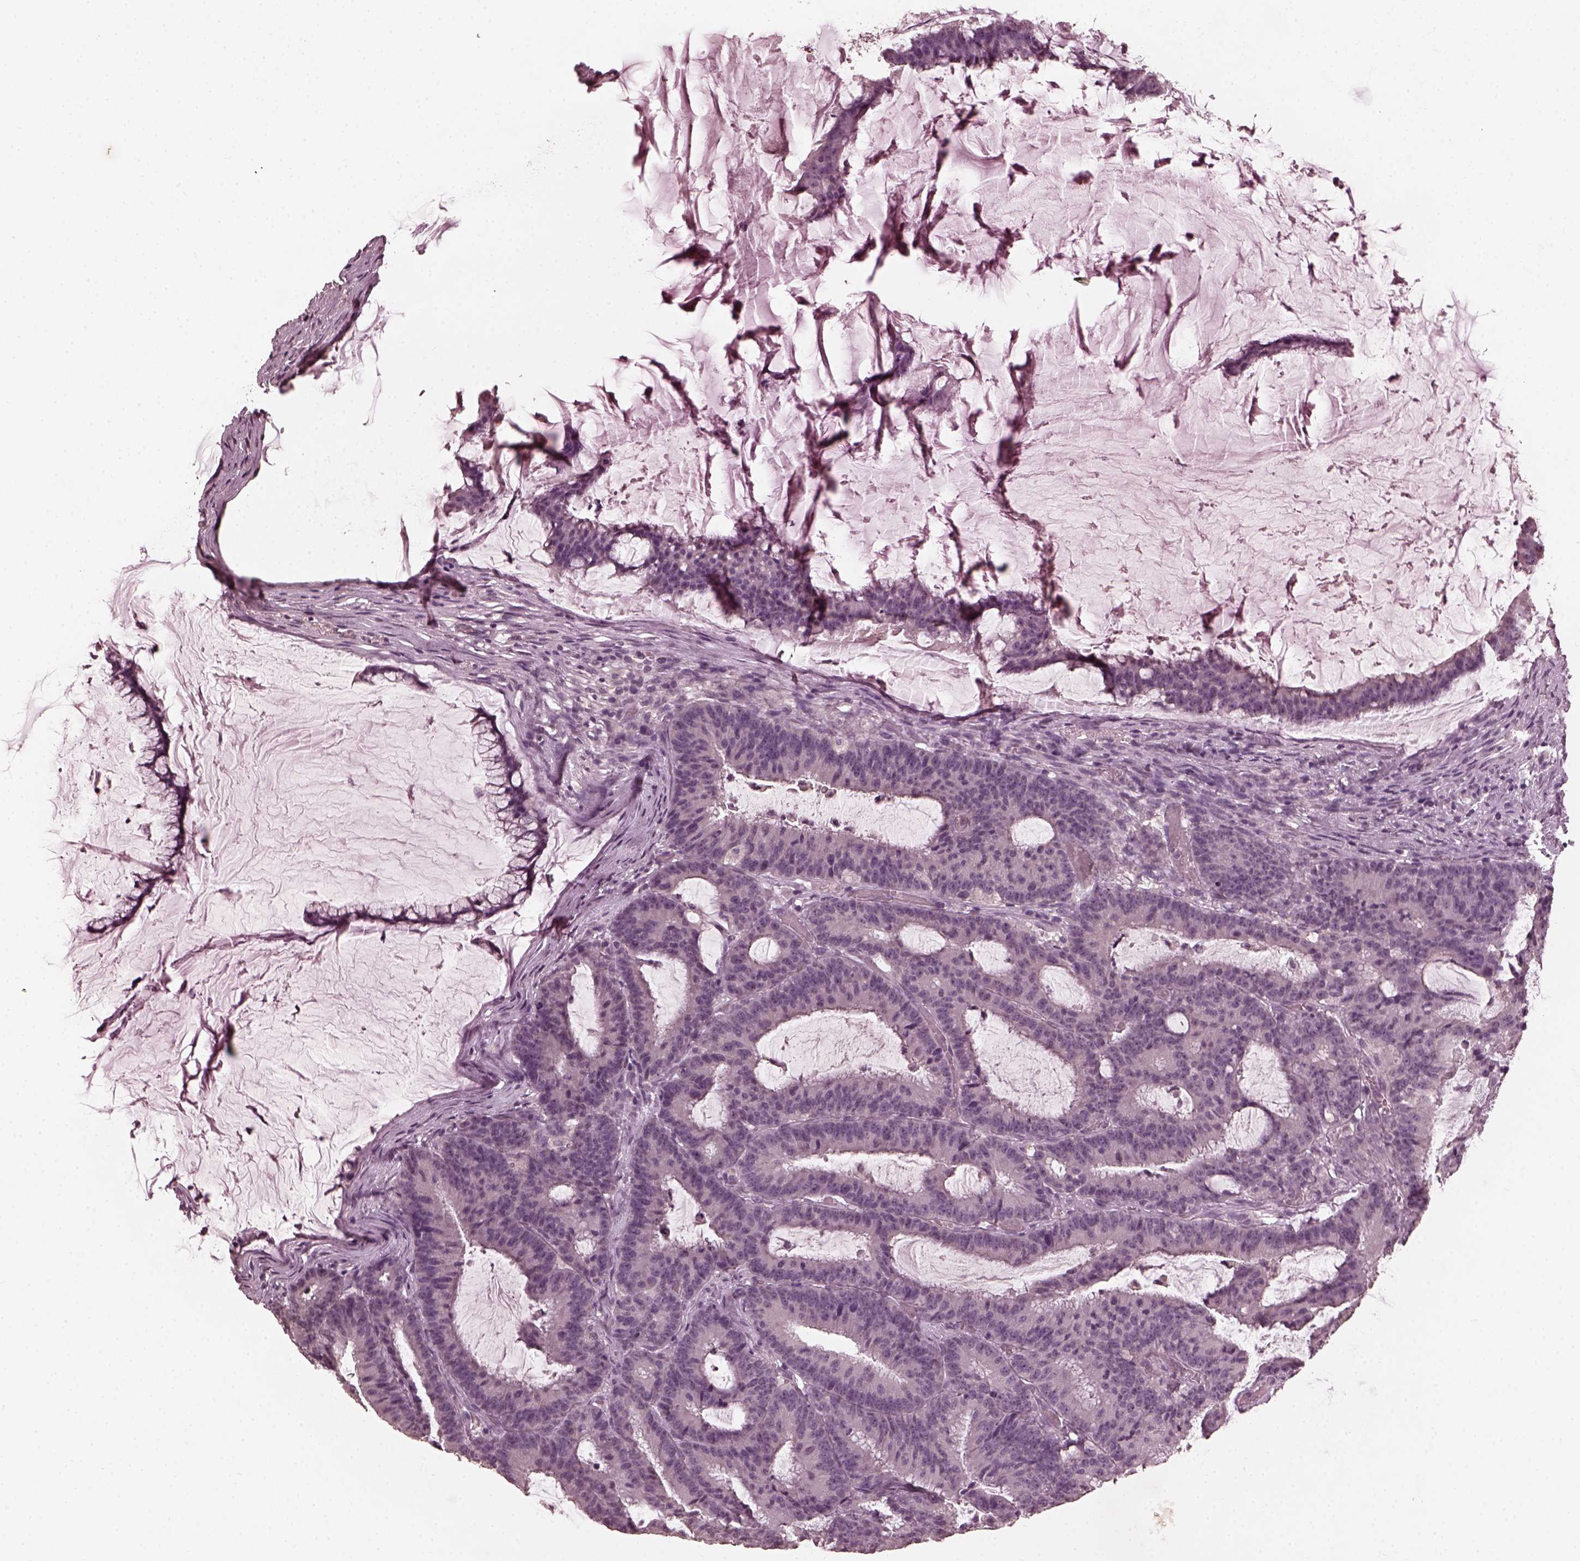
{"staining": {"intensity": "negative", "quantity": "none", "location": "none"}, "tissue": "colorectal cancer", "cell_type": "Tumor cells", "image_type": "cancer", "snomed": [{"axis": "morphology", "description": "Adenocarcinoma, NOS"}, {"axis": "topography", "description": "Colon"}], "caption": "This is an IHC image of human colorectal adenocarcinoma. There is no staining in tumor cells.", "gene": "KRT79", "patient": {"sex": "female", "age": 78}}